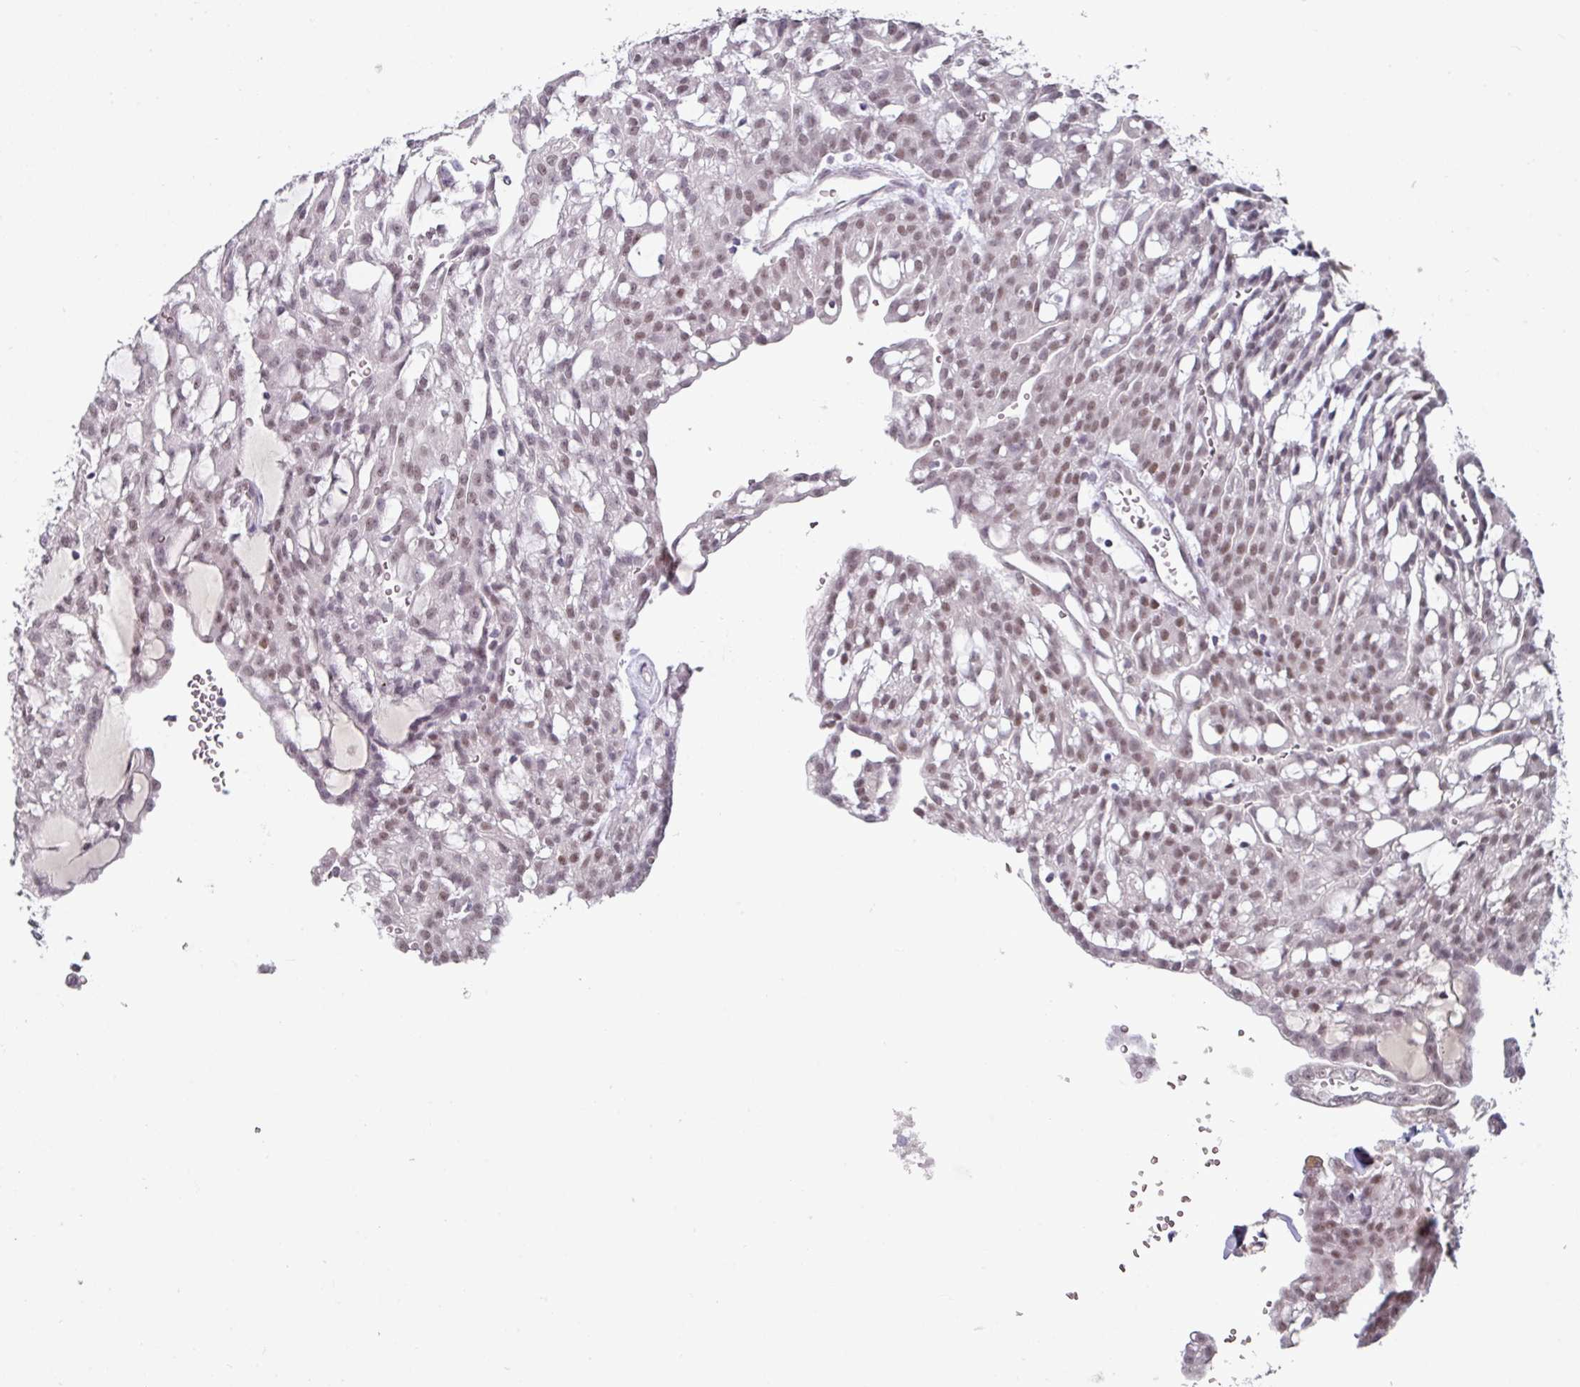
{"staining": {"intensity": "moderate", "quantity": ">75%", "location": "nuclear"}, "tissue": "renal cancer", "cell_type": "Tumor cells", "image_type": "cancer", "snomed": [{"axis": "morphology", "description": "Adenocarcinoma, NOS"}, {"axis": "topography", "description": "Kidney"}], "caption": "Immunohistochemistry (IHC) (DAB) staining of renal cancer displays moderate nuclear protein expression in about >75% of tumor cells.", "gene": "ELK1", "patient": {"sex": "male", "age": 63}}